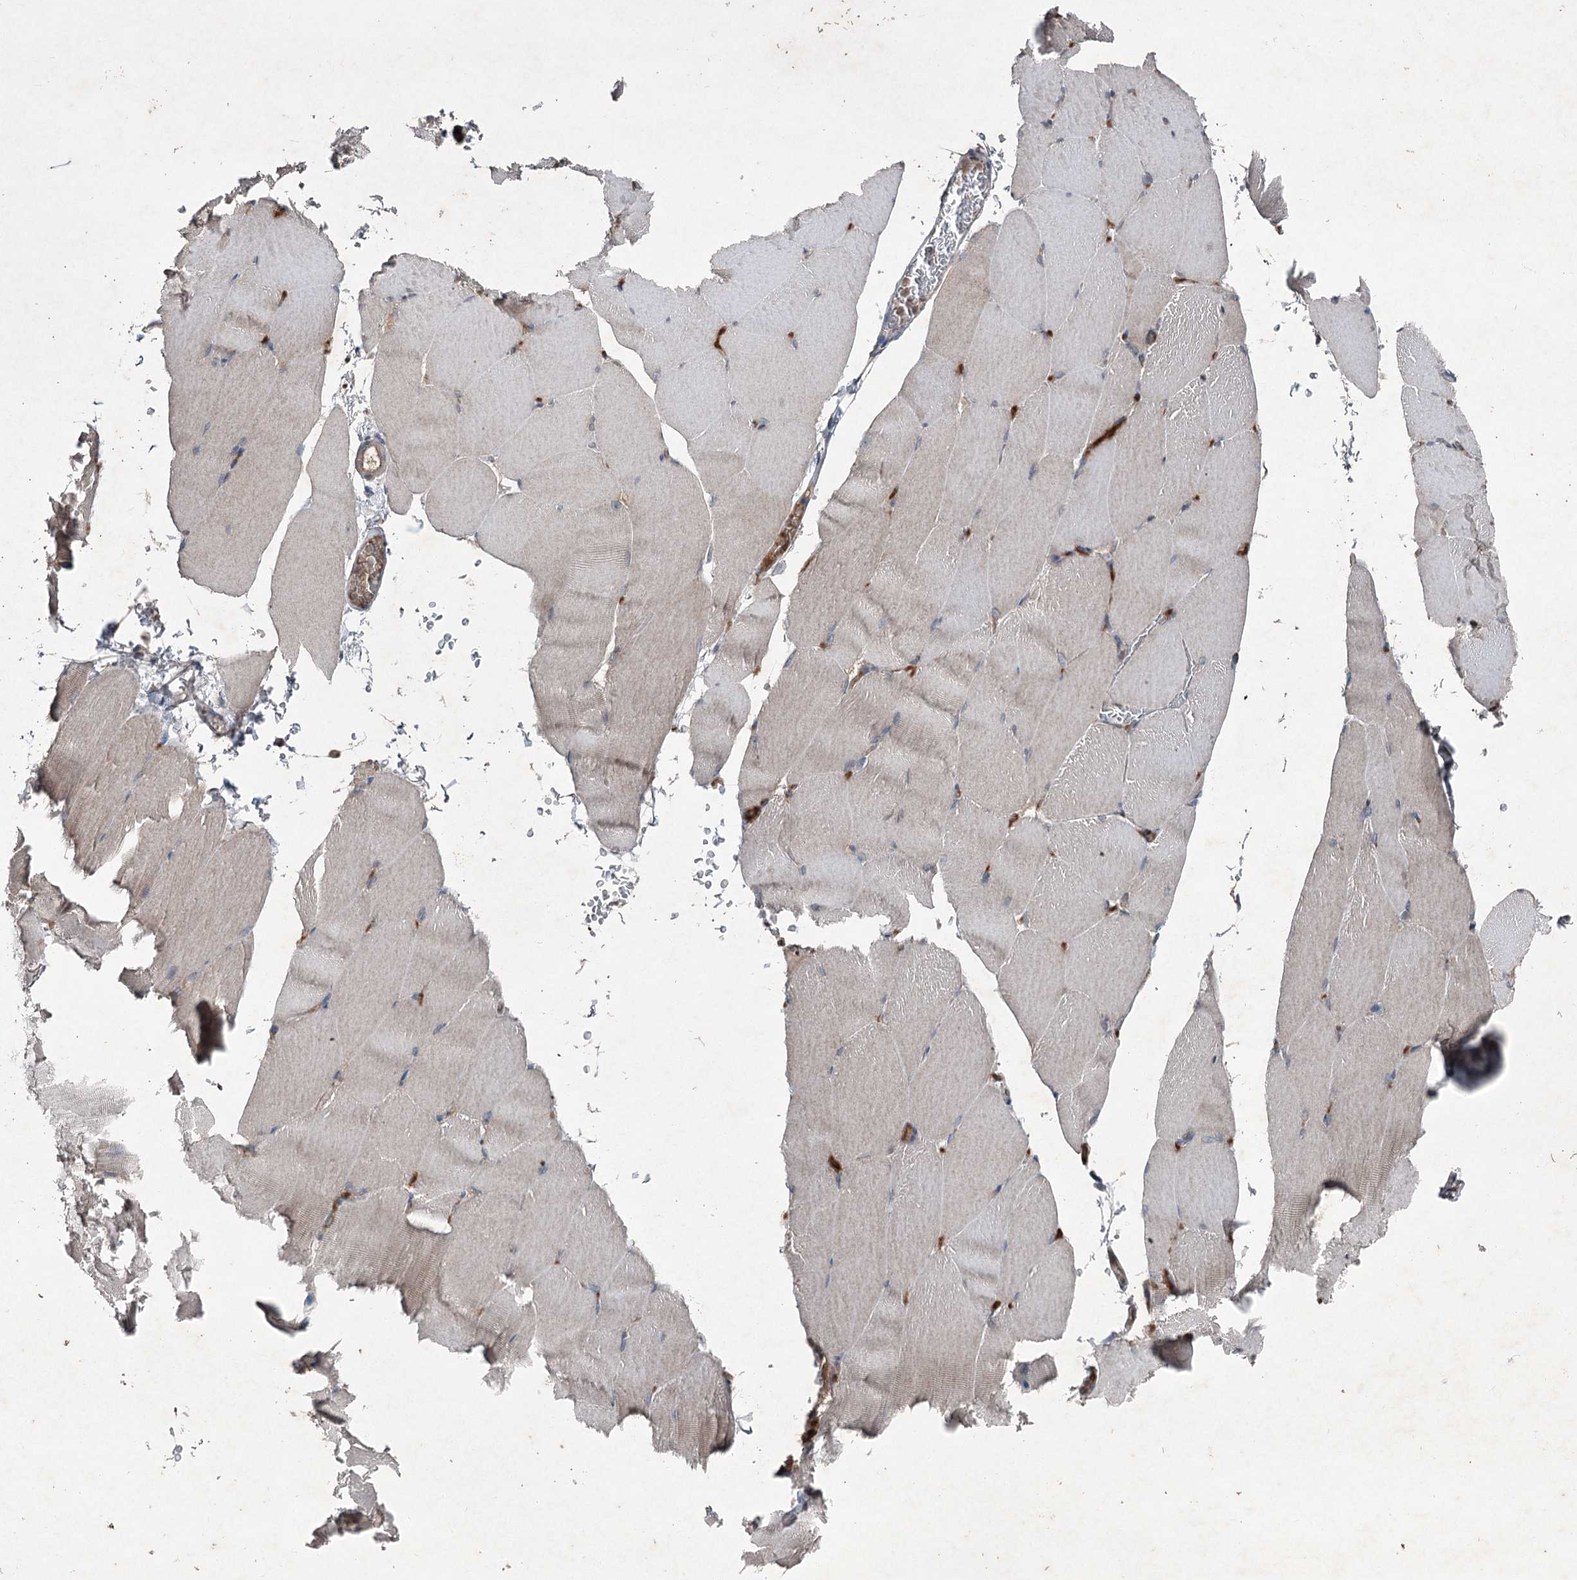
{"staining": {"intensity": "negative", "quantity": "none", "location": "none"}, "tissue": "skeletal muscle", "cell_type": "Myocytes", "image_type": "normal", "snomed": [{"axis": "morphology", "description": "Normal tissue, NOS"}, {"axis": "topography", "description": "Skeletal muscle"}, {"axis": "topography", "description": "Parathyroid gland"}], "caption": "There is no significant staining in myocytes of skeletal muscle. (Stains: DAB (3,3'-diaminobenzidine) immunohistochemistry with hematoxylin counter stain, Microscopy: brightfield microscopy at high magnification).", "gene": "PGLYRP2", "patient": {"sex": "female", "age": 37}}